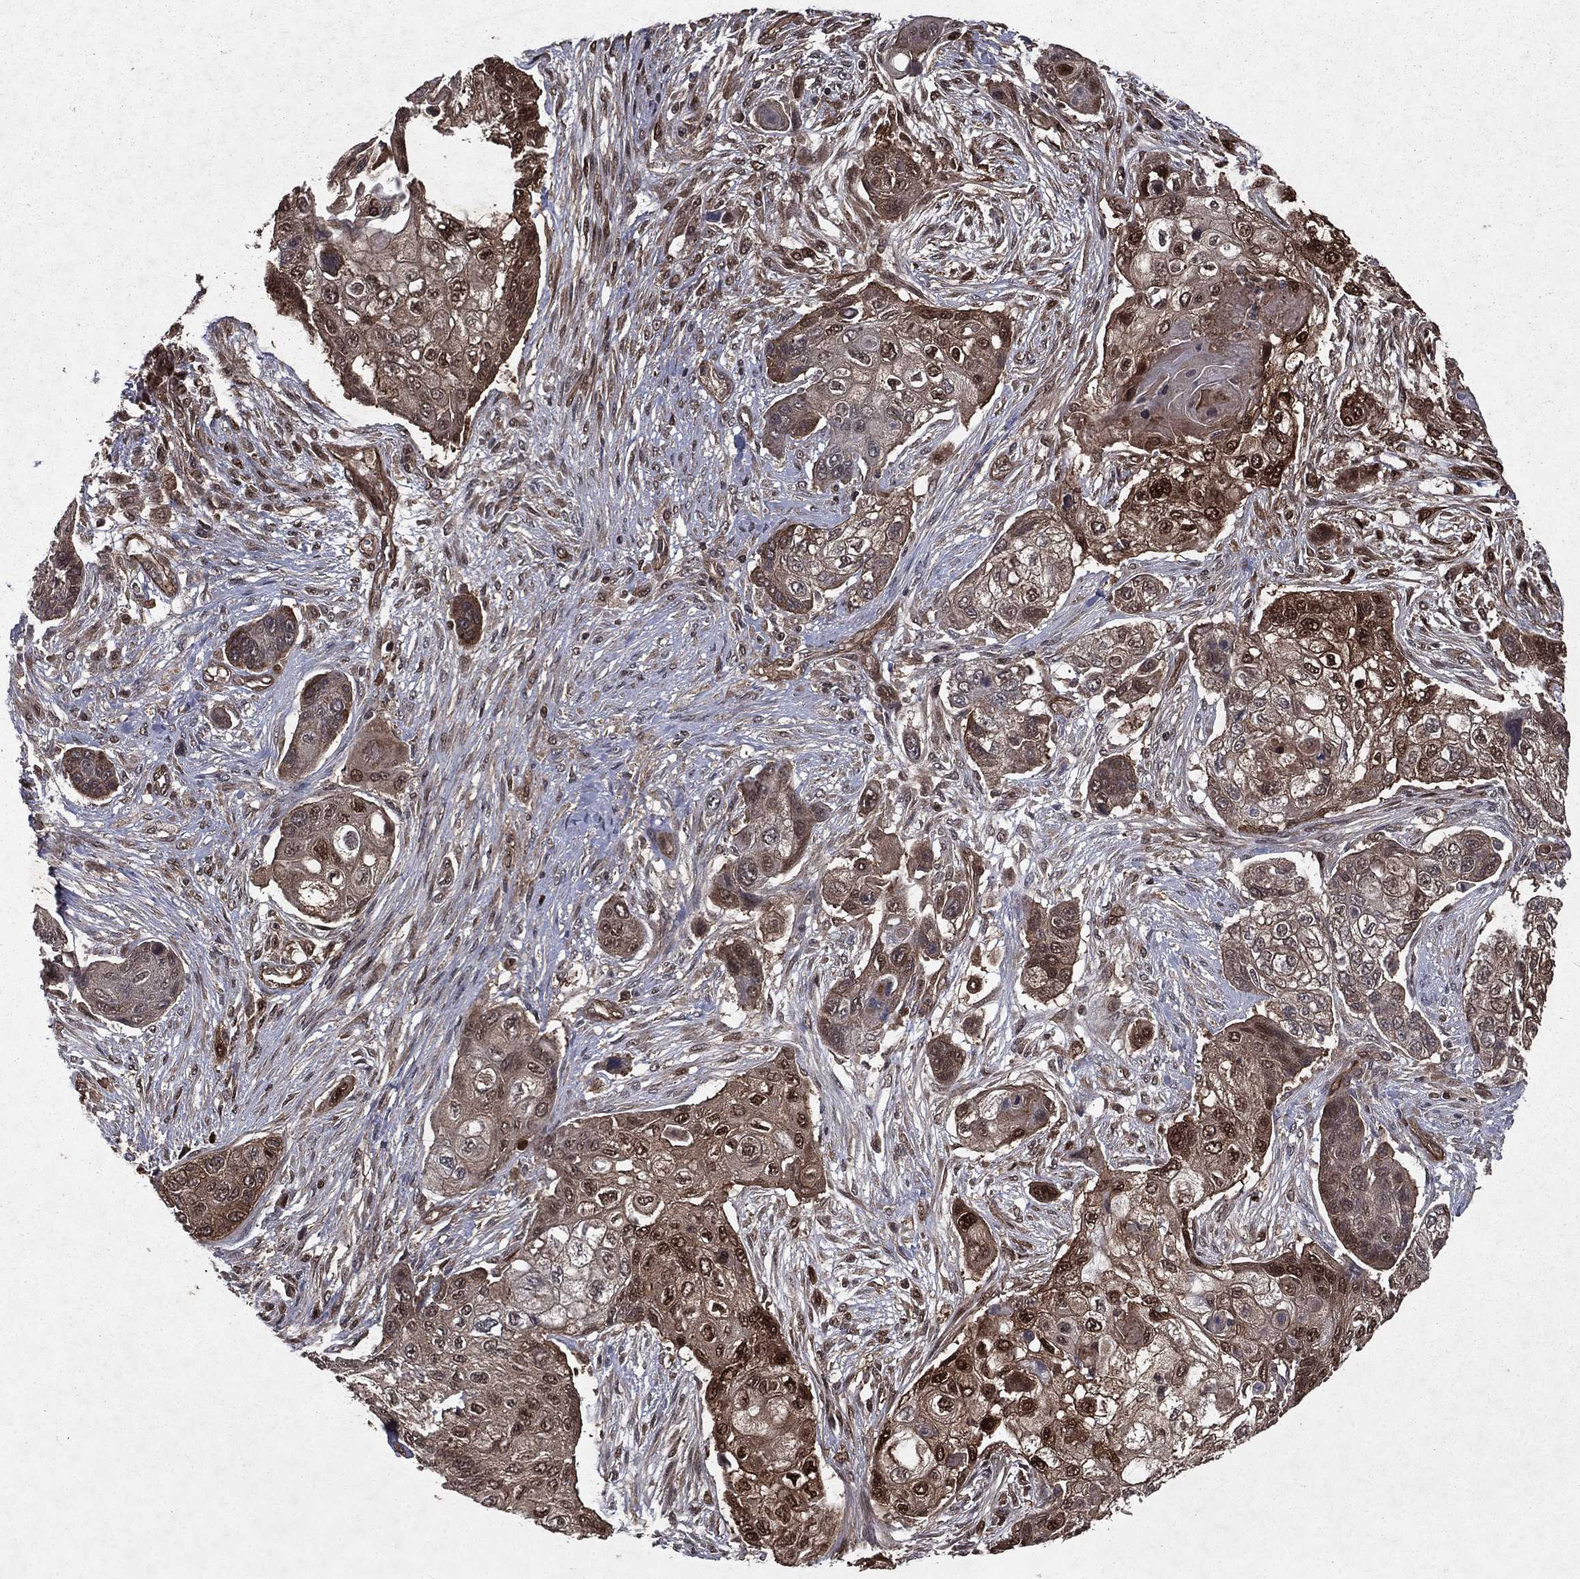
{"staining": {"intensity": "moderate", "quantity": "25%-75%", "location": "cytoplasmic/membranous,nuclear"}, "tissue": "lung cancer", "cell_type": "Tumor cells", "image_type": "cancer", "snomed": [{"axis": "morphology", "description": "Squamous cell carcinoma, NOS"}, {"axis": "topography", "description": "Lung"}], "caption": "High-magnification brightfield microscopy of lung squamous cell carcinoma stained with DAB (brown) and counterstained with hematoxylin (blue). tumor cells exhibit moderate cytoplasmic/membranous and nuclear expression is present in approximately25%-75% of cells.", "gene": "FGD1", "patient": {"sex": "male", "age": 69}}